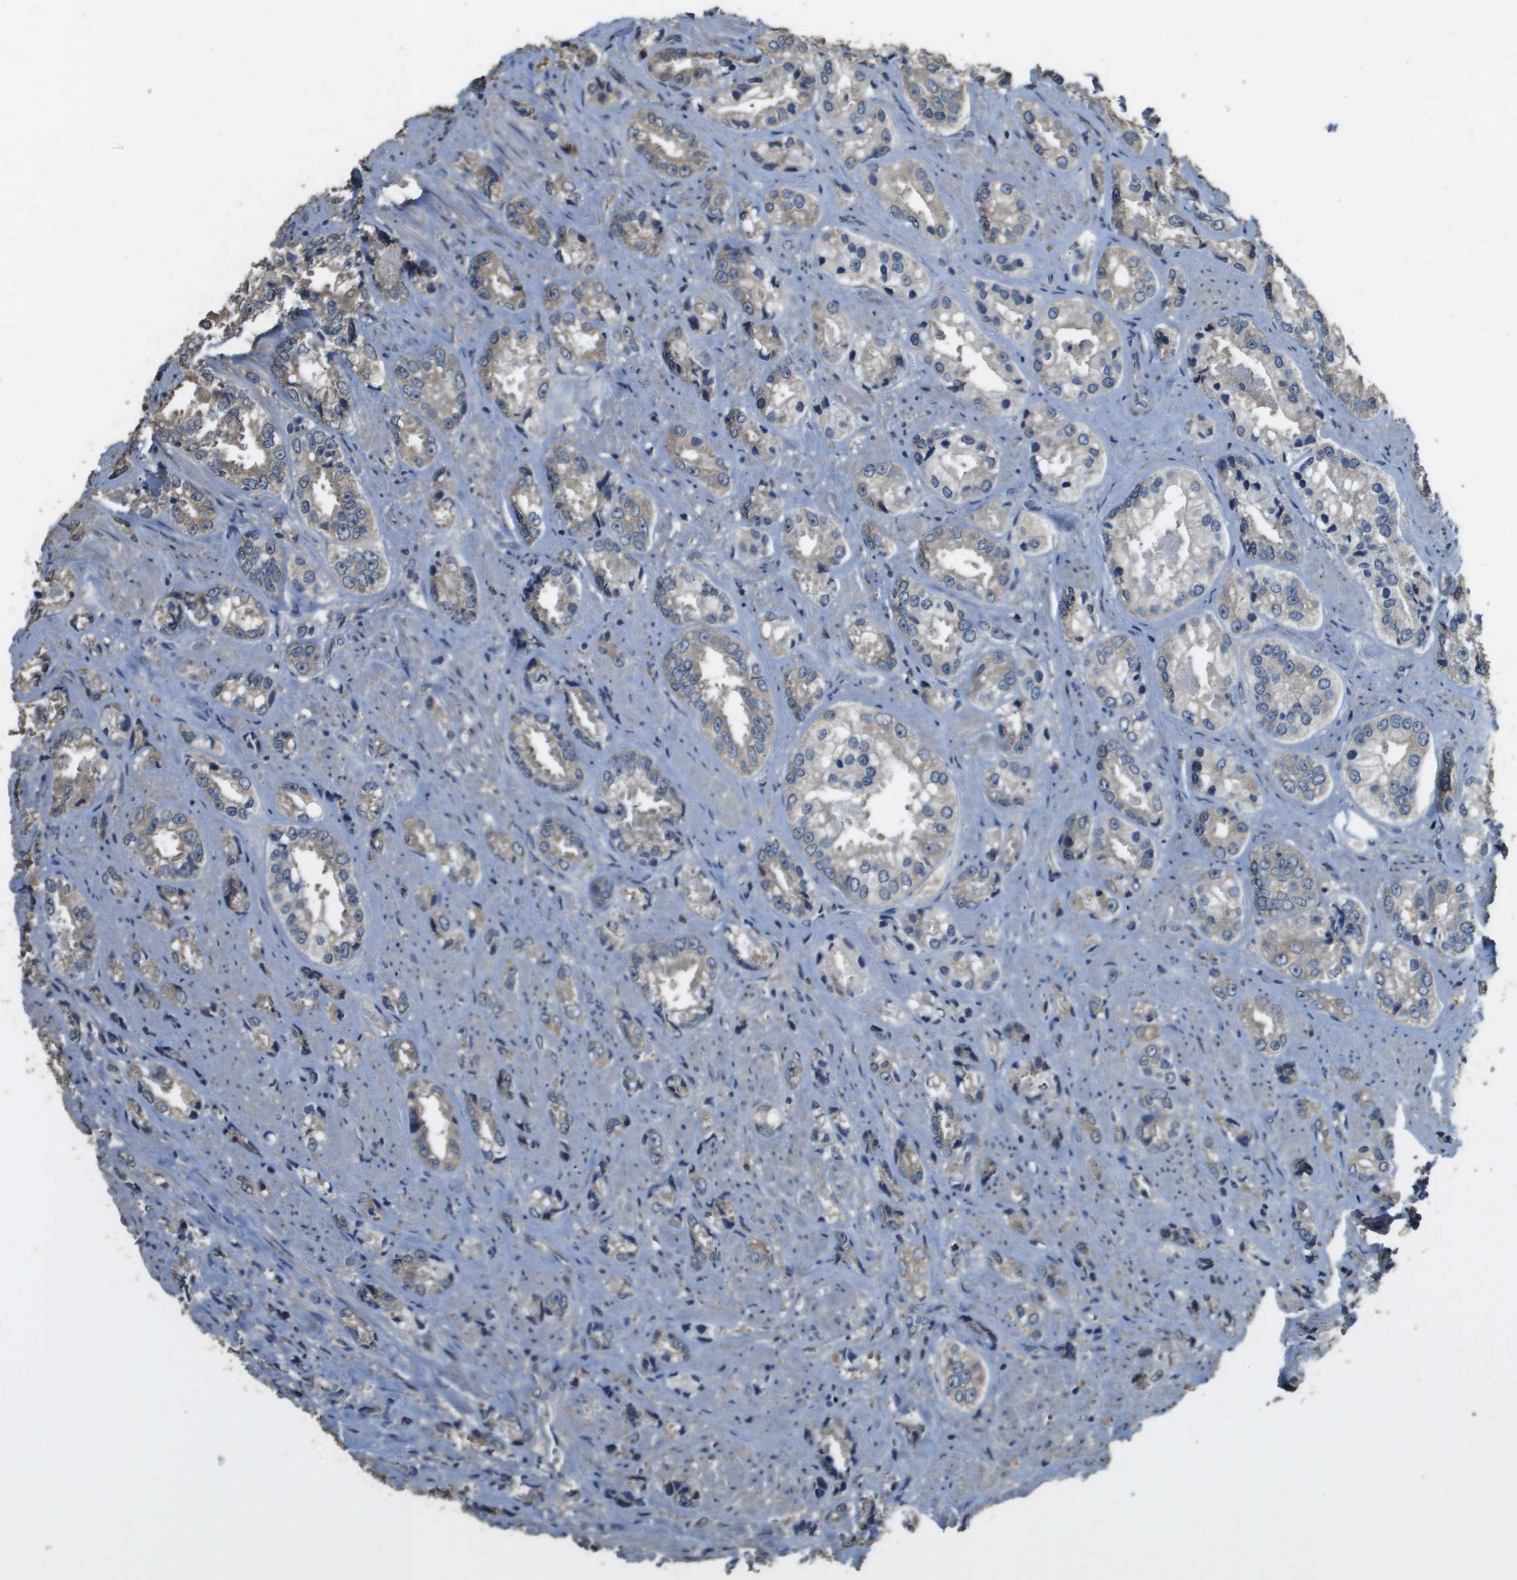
{"staining": {"intensity": "weak", "quantity": "25%-75%", "location": "cytoplasmic/membranous"}, "tissue": "prostate cancer", "cell_type": "Tumor cells", "image_type": "cancer", "snomed": [{"axis": "morphology", "description": "Adenocarcinoma, High grade"}, {"axis": "topography", "description": "Prostate"}], "caption": "The immunohistochemical stain highlights weak cytoplasmic/membranous expression in tumor cells of adenocarcinoma (high-grade) (prostate) tissue.", "gene": "RAB6B", "patient": {"sex": "male", "age": 61}}